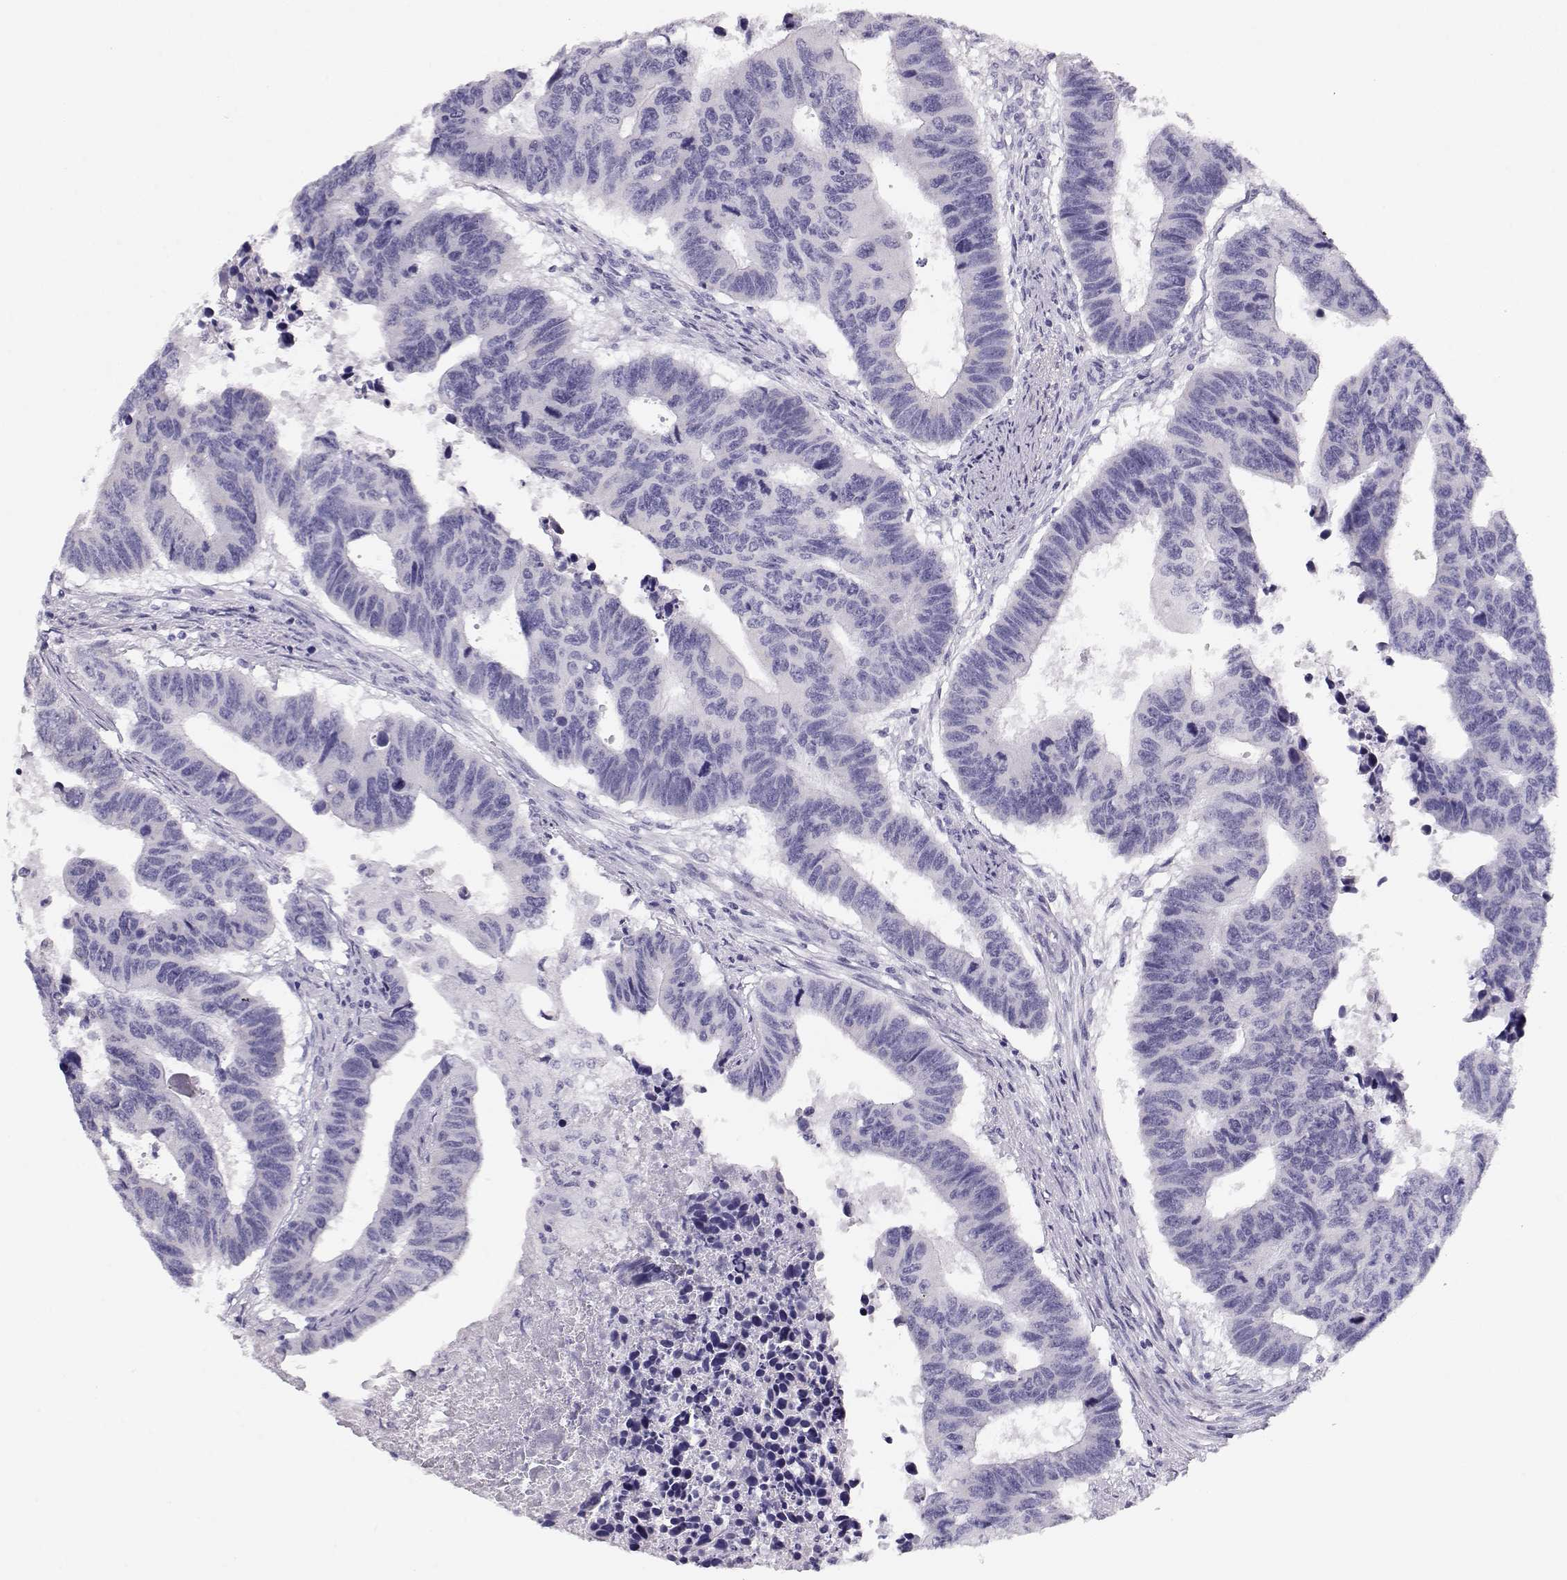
{"staining": {"intensity": "negative", "quantity": "none", "location": "none"}, "tissue": "colorectal cancer", "cell_type": "Tumor cells", "image_type": "cancer", "snomed": [{"axis": "morphology", "description": "Adenocarcinoma, NOS"}, {"axis": "topography", "description": "Rectum"}], "caption": "A photomicrograph of human colorectal adenocarcinoma is negative for staining in tumor cells. Brightfield microscopy of immunohistochemistry stained with DAB (brown) and hematoxylin (blue), captured at high magnification.", "gene": "MAGEC1", "patient": {"sex": "female", "age": 85}}